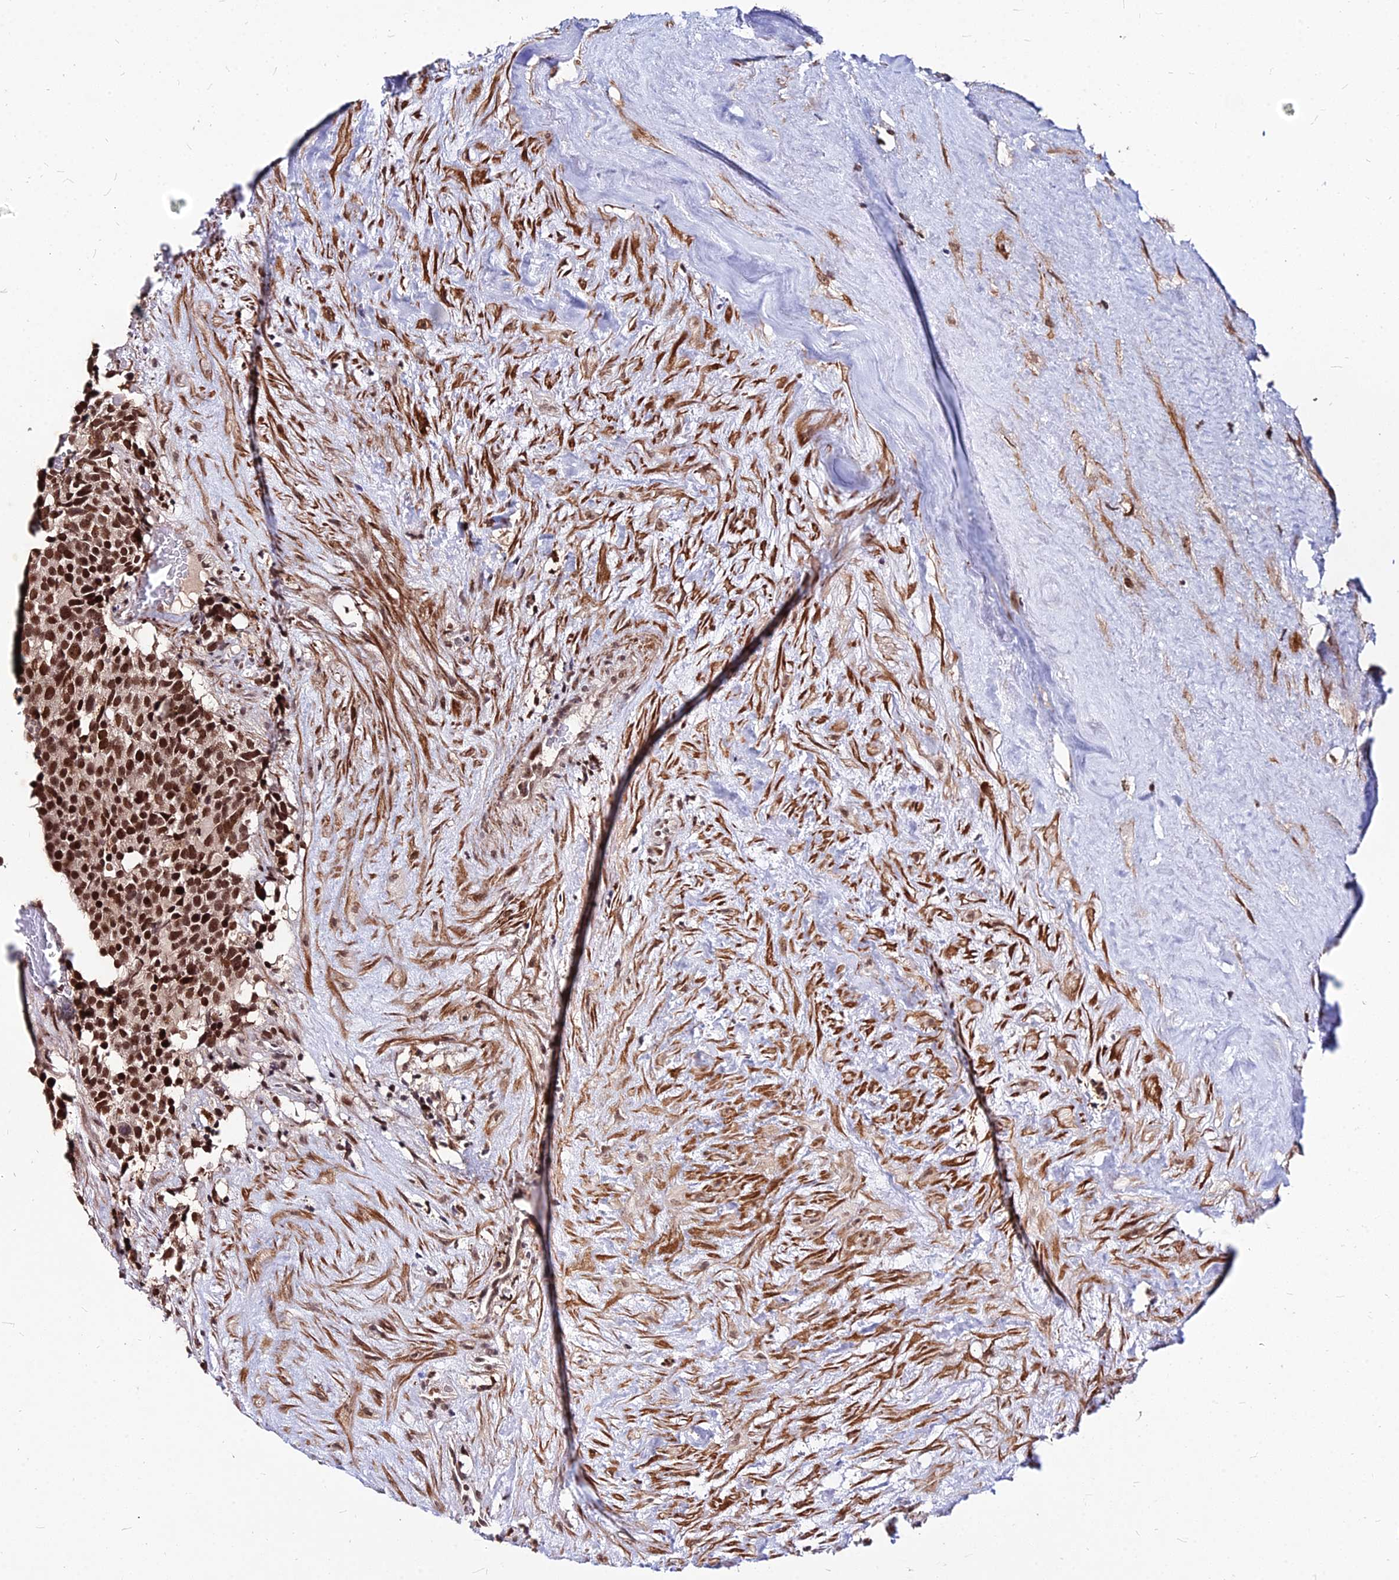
{"staining": {"intensity": "strong", "quantity": ">75%", "location": "nuclear"}, "tissue": "testis cancer", "cell_type": "Tumor cells", "image_type": "cancer", "snomed": [{"axis": "morphology", "description": "Seminoma, NOS"}, {"axis": "topography", "description": "Testis"}], "caption": "Brown immunohistochemical staining in human testis cancer (seminoma) exhibits strong nuclear positivity in about >75% of tumor cells.", "gene": "ZBED4", "patient": {"sex": "male", "age": 71}}